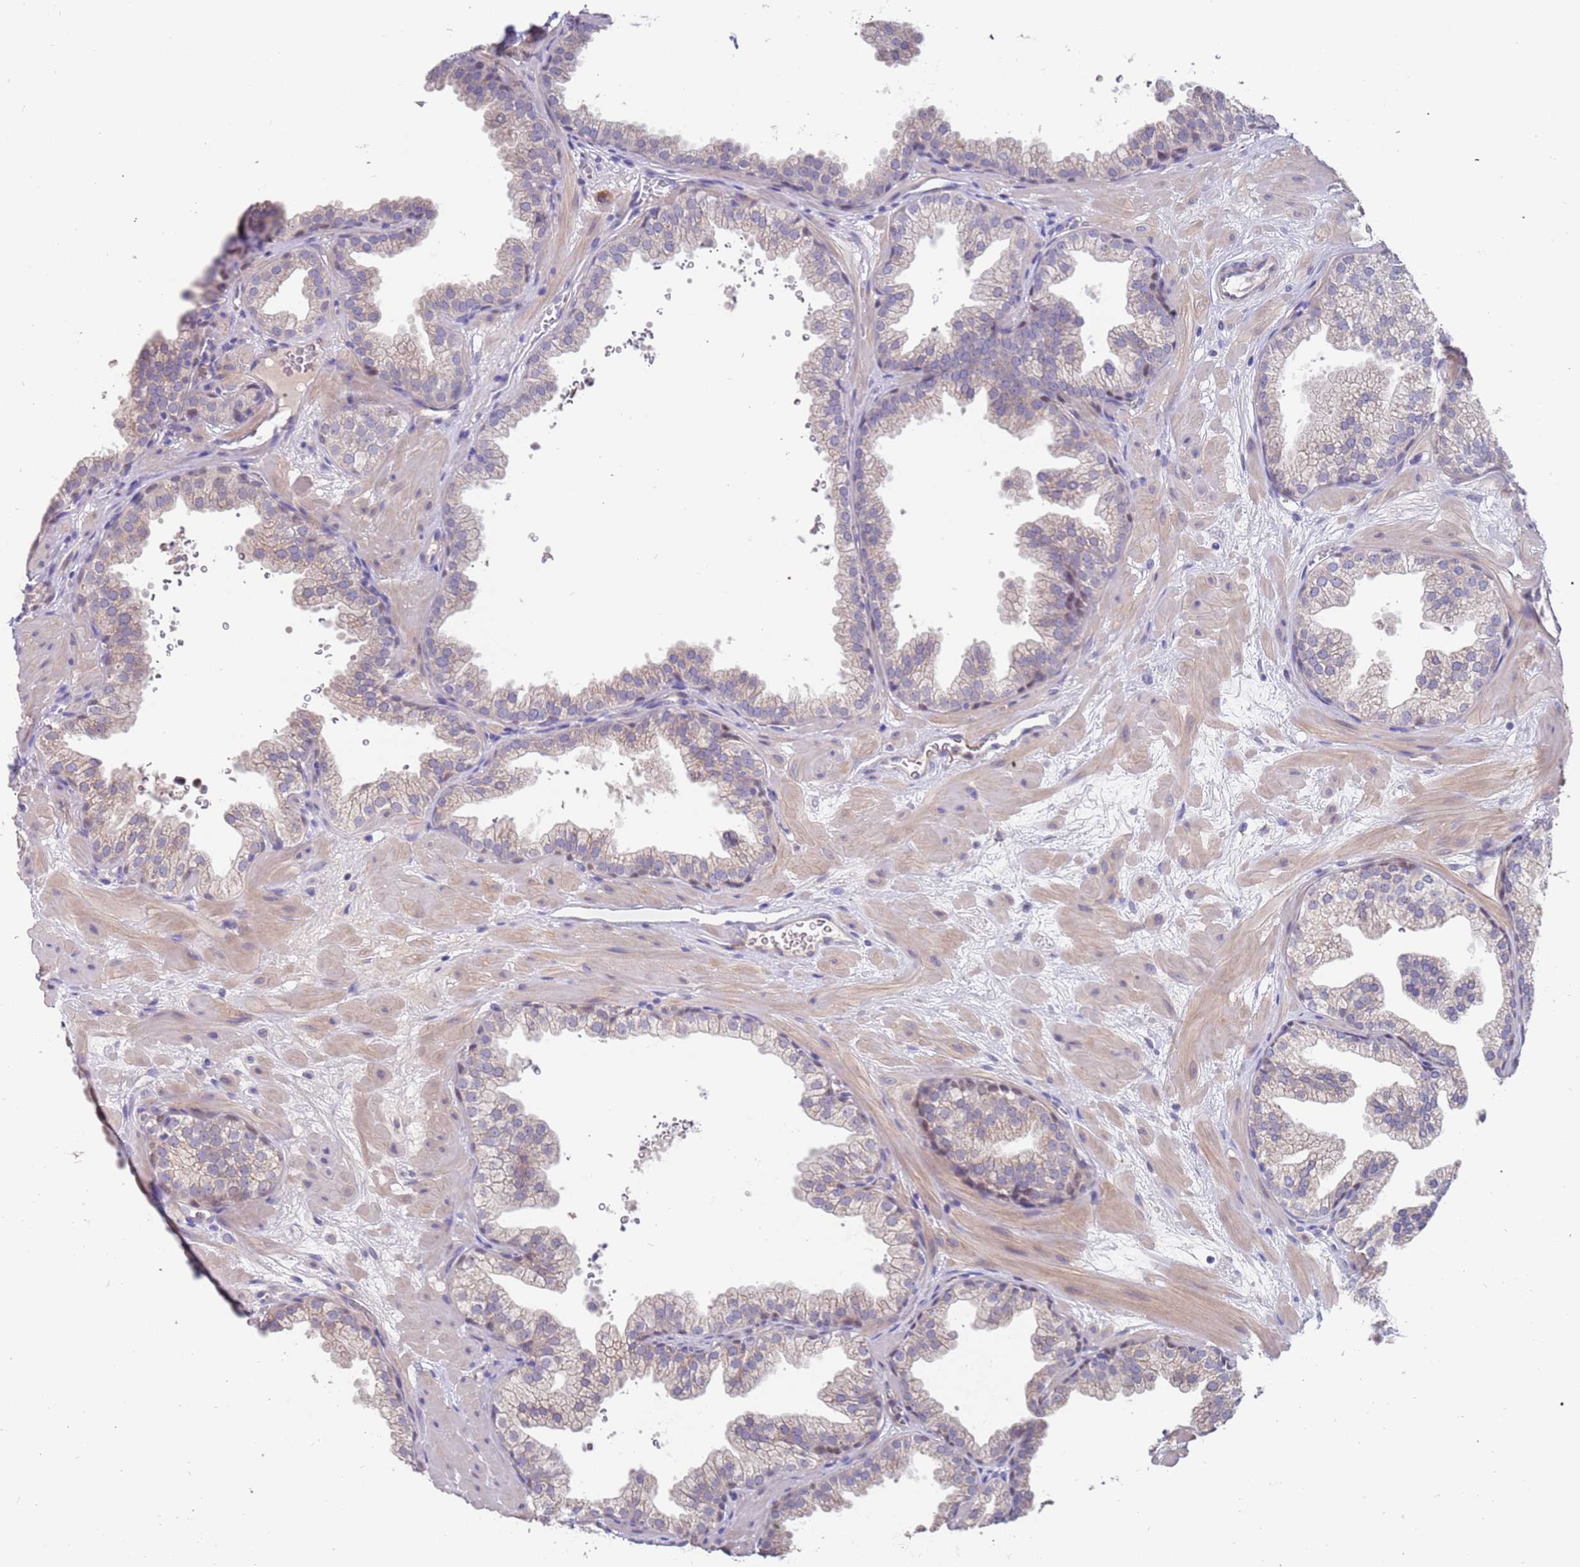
{"staining": {"intensity": "moderate", "quantity": "<25%", "location": "nuclear"}, "tissue": "prostate", "cell_type": "Glandular cells", "image_type": "normal", "snomed": [{"axis": "morphology", "description": "Normal tissue, NOS"}, {"axis": "topography", "description": "Prostate"}], "caption": "Moderate nuclear positivity for a protein is appreciated in about <25% of glandular cells of benign prostate using IHC.", "gene": "ZNF746", "patient": {"sex": "male", "age": 37}}